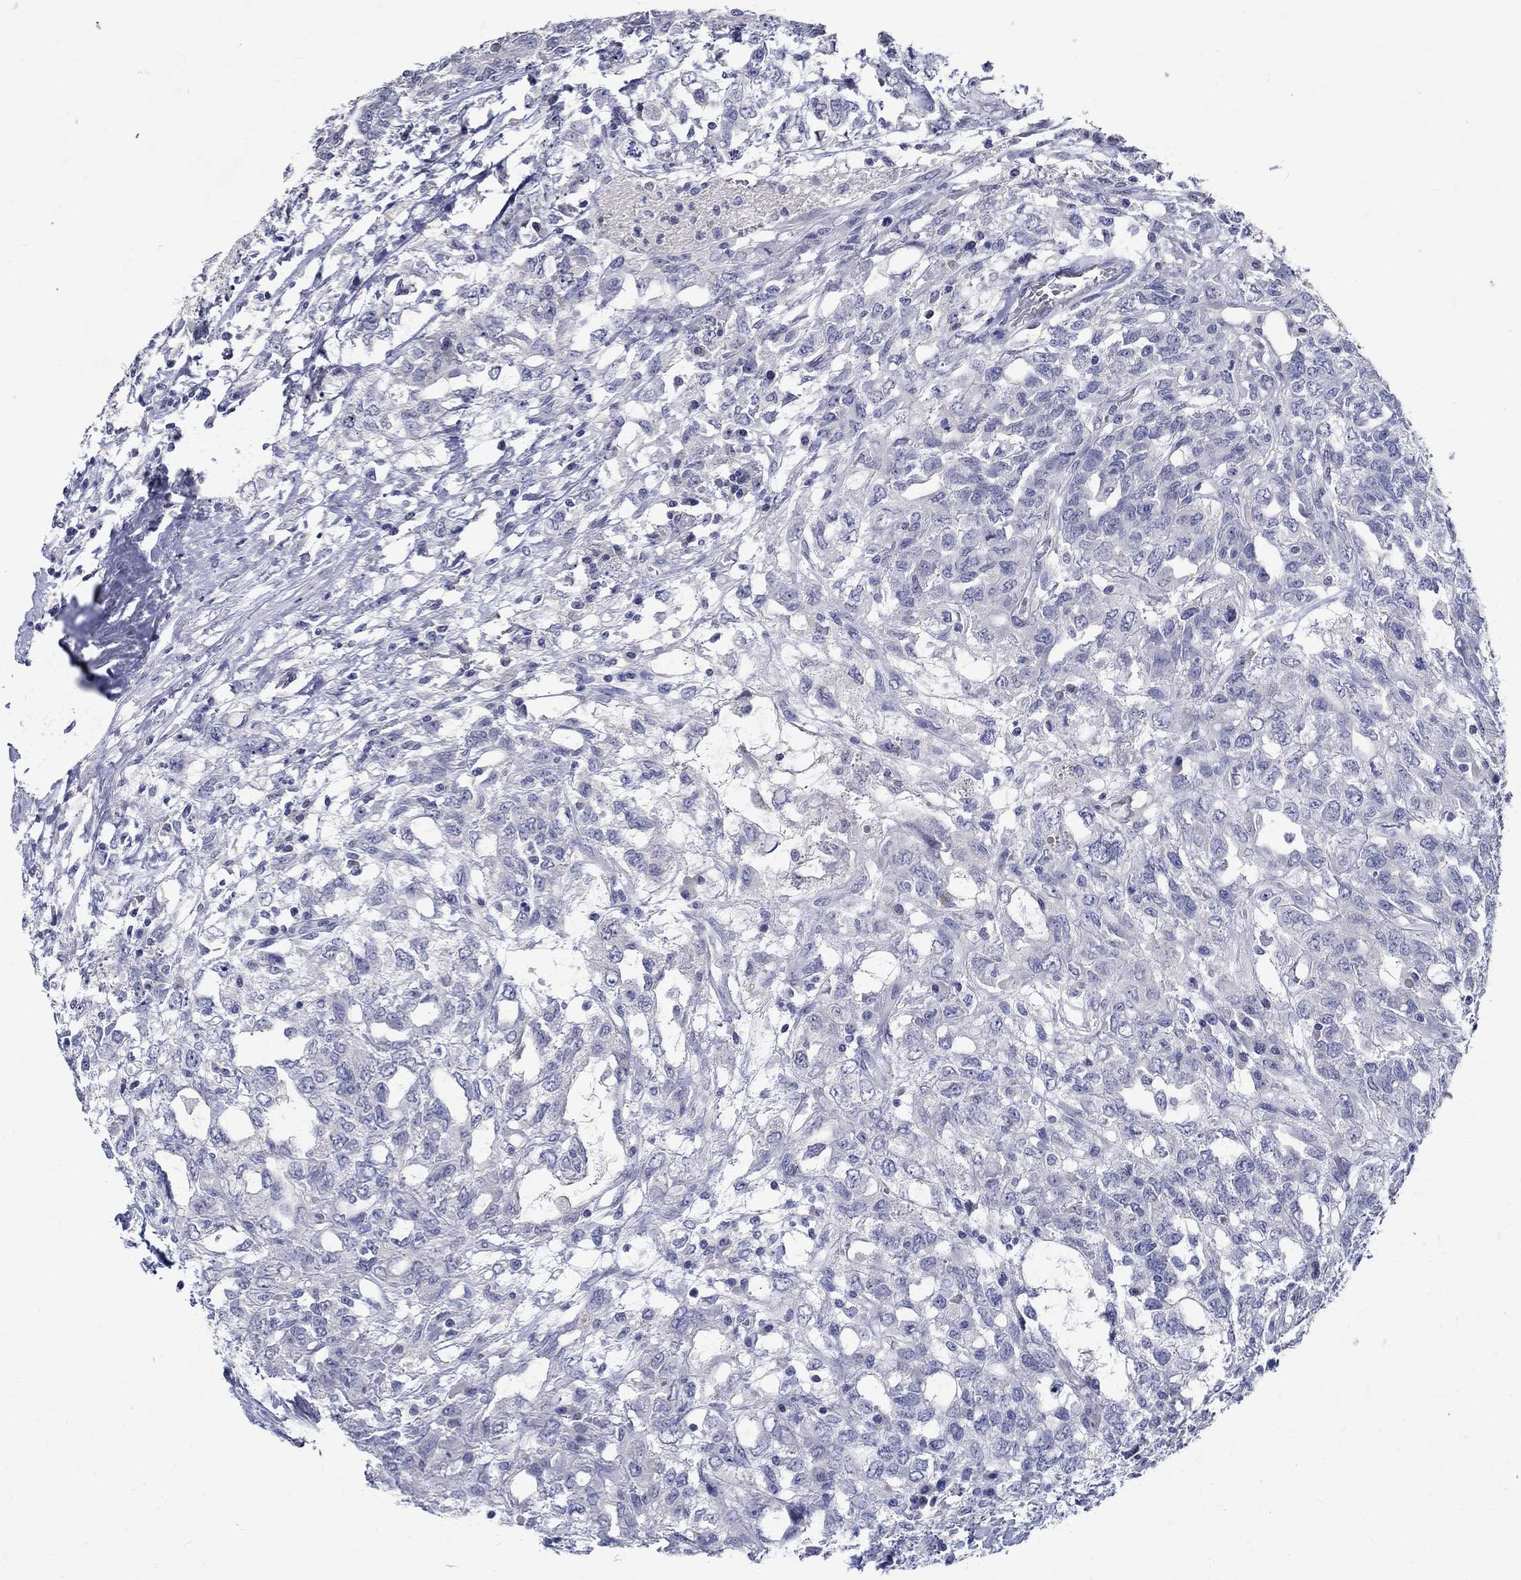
{"staining": {"intensity": "negative", "quantity": "none", "location": "none"}, "tissue": "testis cancer", "cell_type": "Tumor cells", "image_type": "cancer", "snomed": [{"axis": "morphology", "description": "Seminoma, NOS"}, {"axis": "topography", "description": "Testis"}], "caption": "Testis cancer (seminoma) was stained to show a protein in brown. There is no significant staining in tumor cells. (DAB immunohistochemistry (IHC), high magnification).", "gene": "CETN1", "patient": {"sex": "male", "age": 52}}